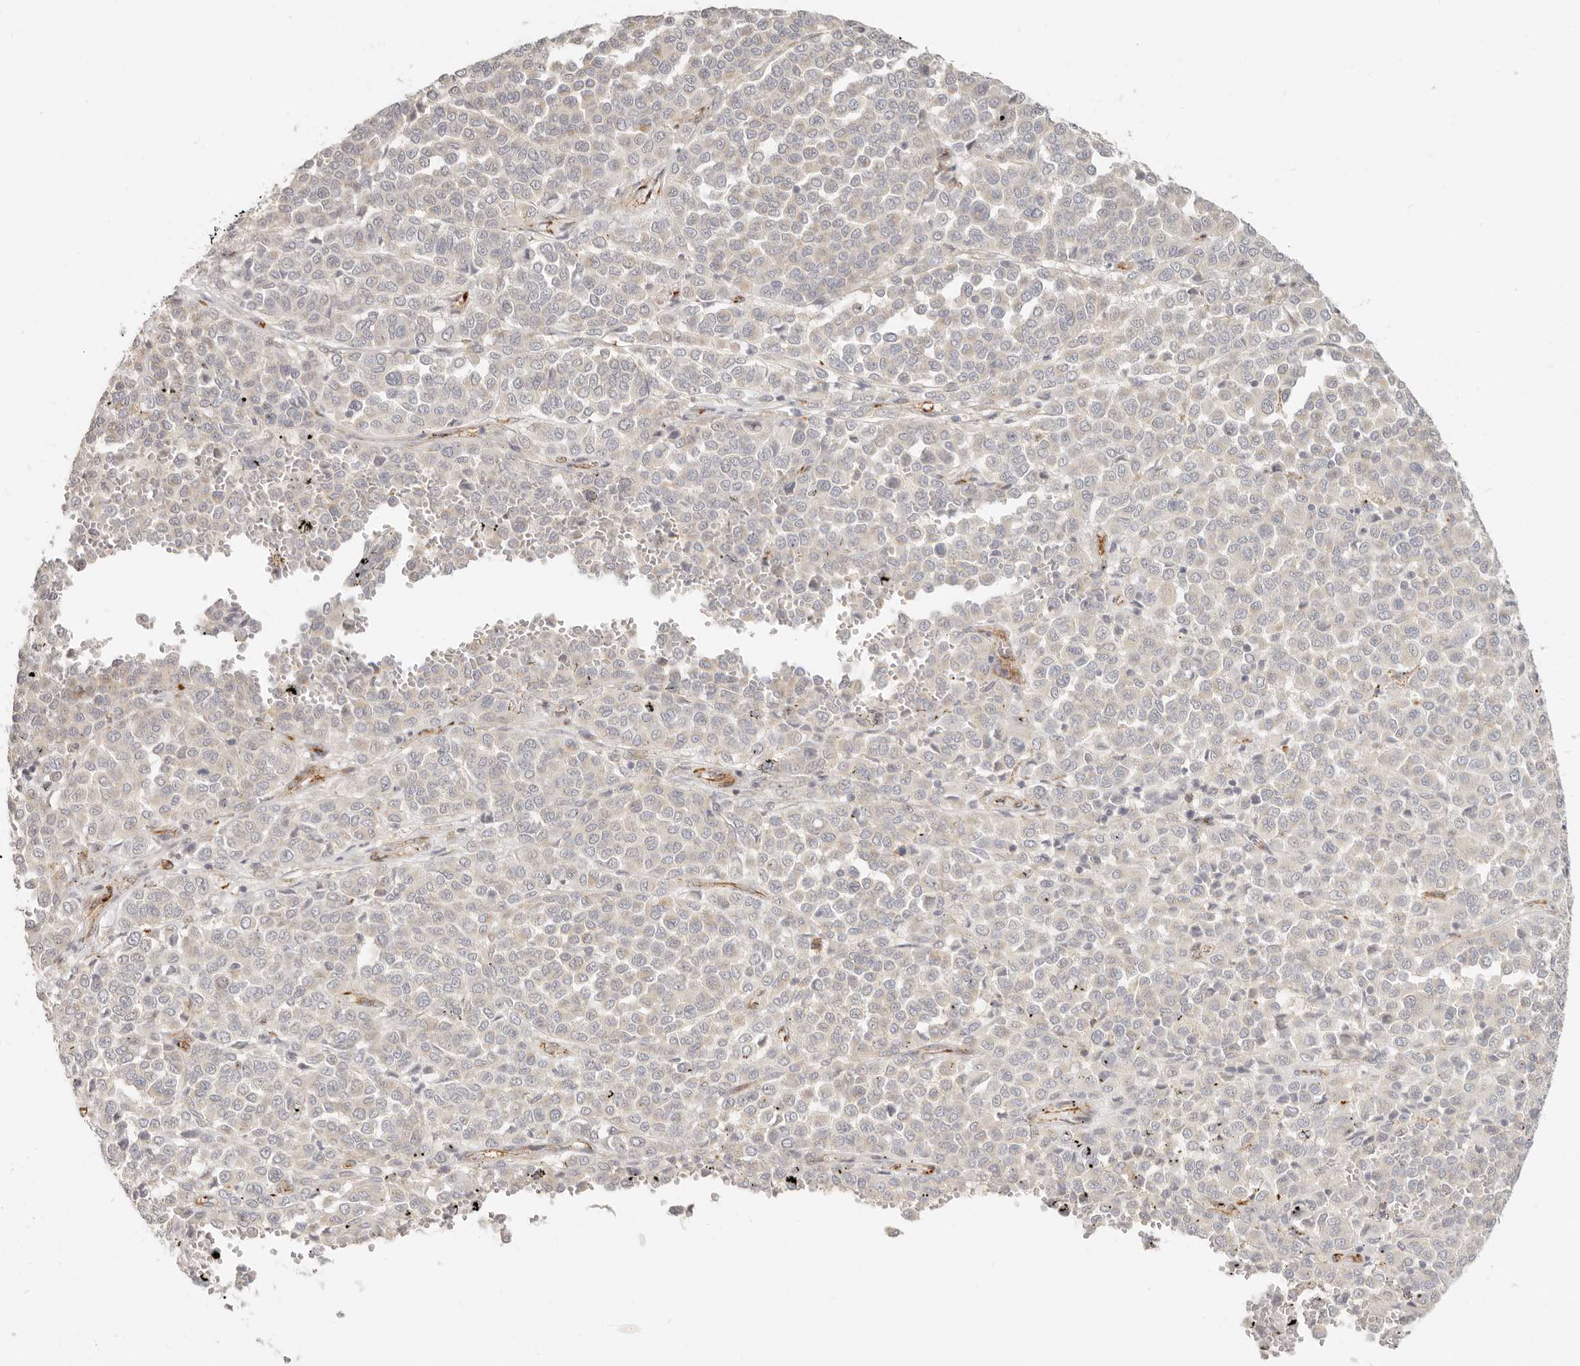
{"staining": {"intensity": "negative", "quantity": "none", "location": "none"}, "tissue": "melanoma", "cell_type": "Tumor cells", "image_type": "cancer", "snomed": [{"axis": "morphology", "description": "Malignant melanoma, Metastatic site"}, {"axis": "topography", "description": "Pancreas"}], "caption": "A micrograph of human malignant melanoma (metastatic site) is negative for staining in tumor cells.", "gene": "SASS6", "patient": {"sex": "female", "age": 30}}